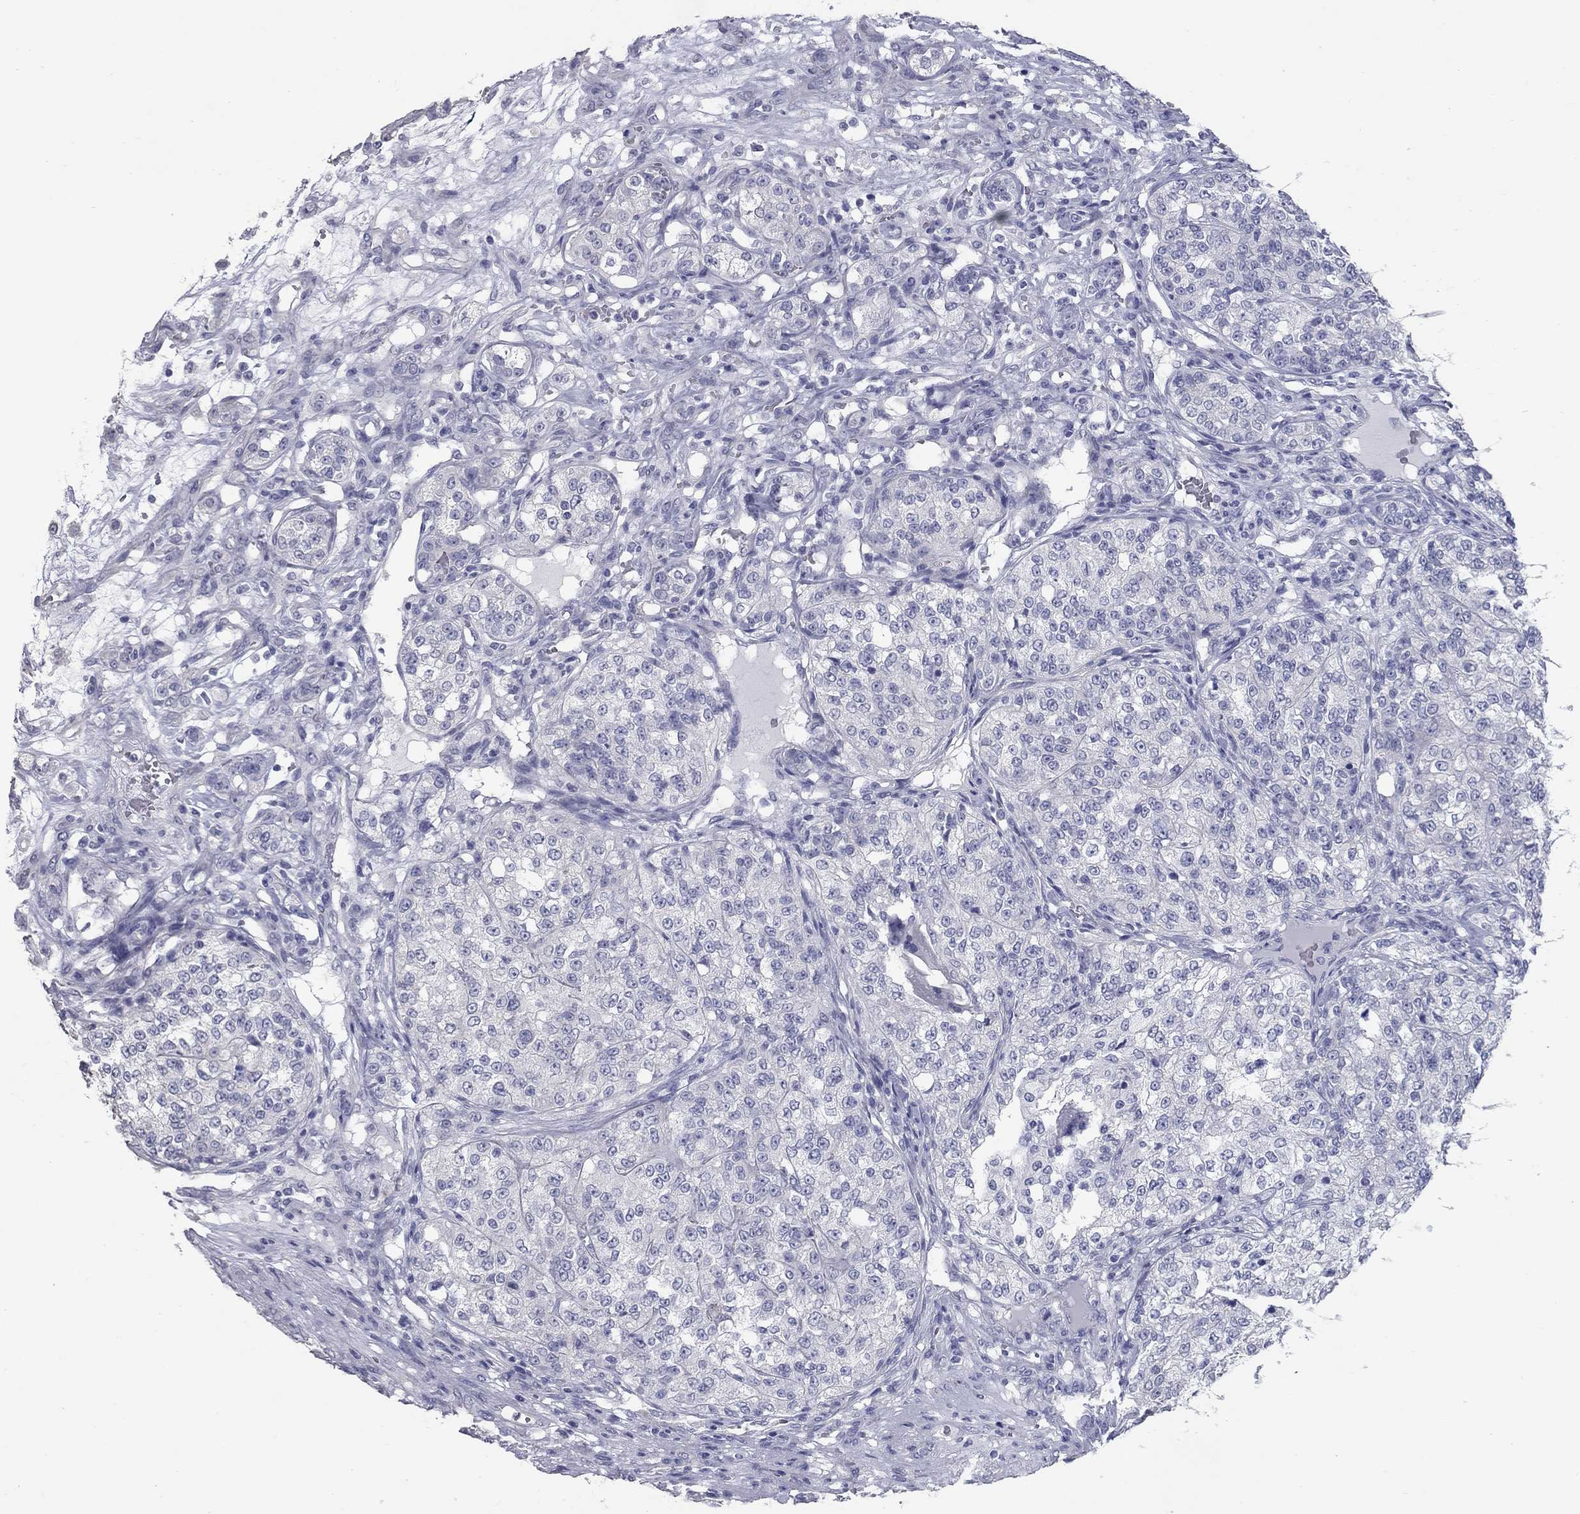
{"staining": {"intensity": "negative", "quantity": "none", "location": "none"}, "tissue": "renal cancer", "cell_type": "Tumor cells", "image_type": "cancer", "snomed": [{"axis": "morphology", "description": "Adenocarcinoma, NOS"}, {"axis": "topography", "description": "Kidney"}], "caption": "Tumor cells show no significant staining in renal cancer (adenocarcinoma).", "gene": "TAC1", "patient": {"sex": "female", "age": 63}}